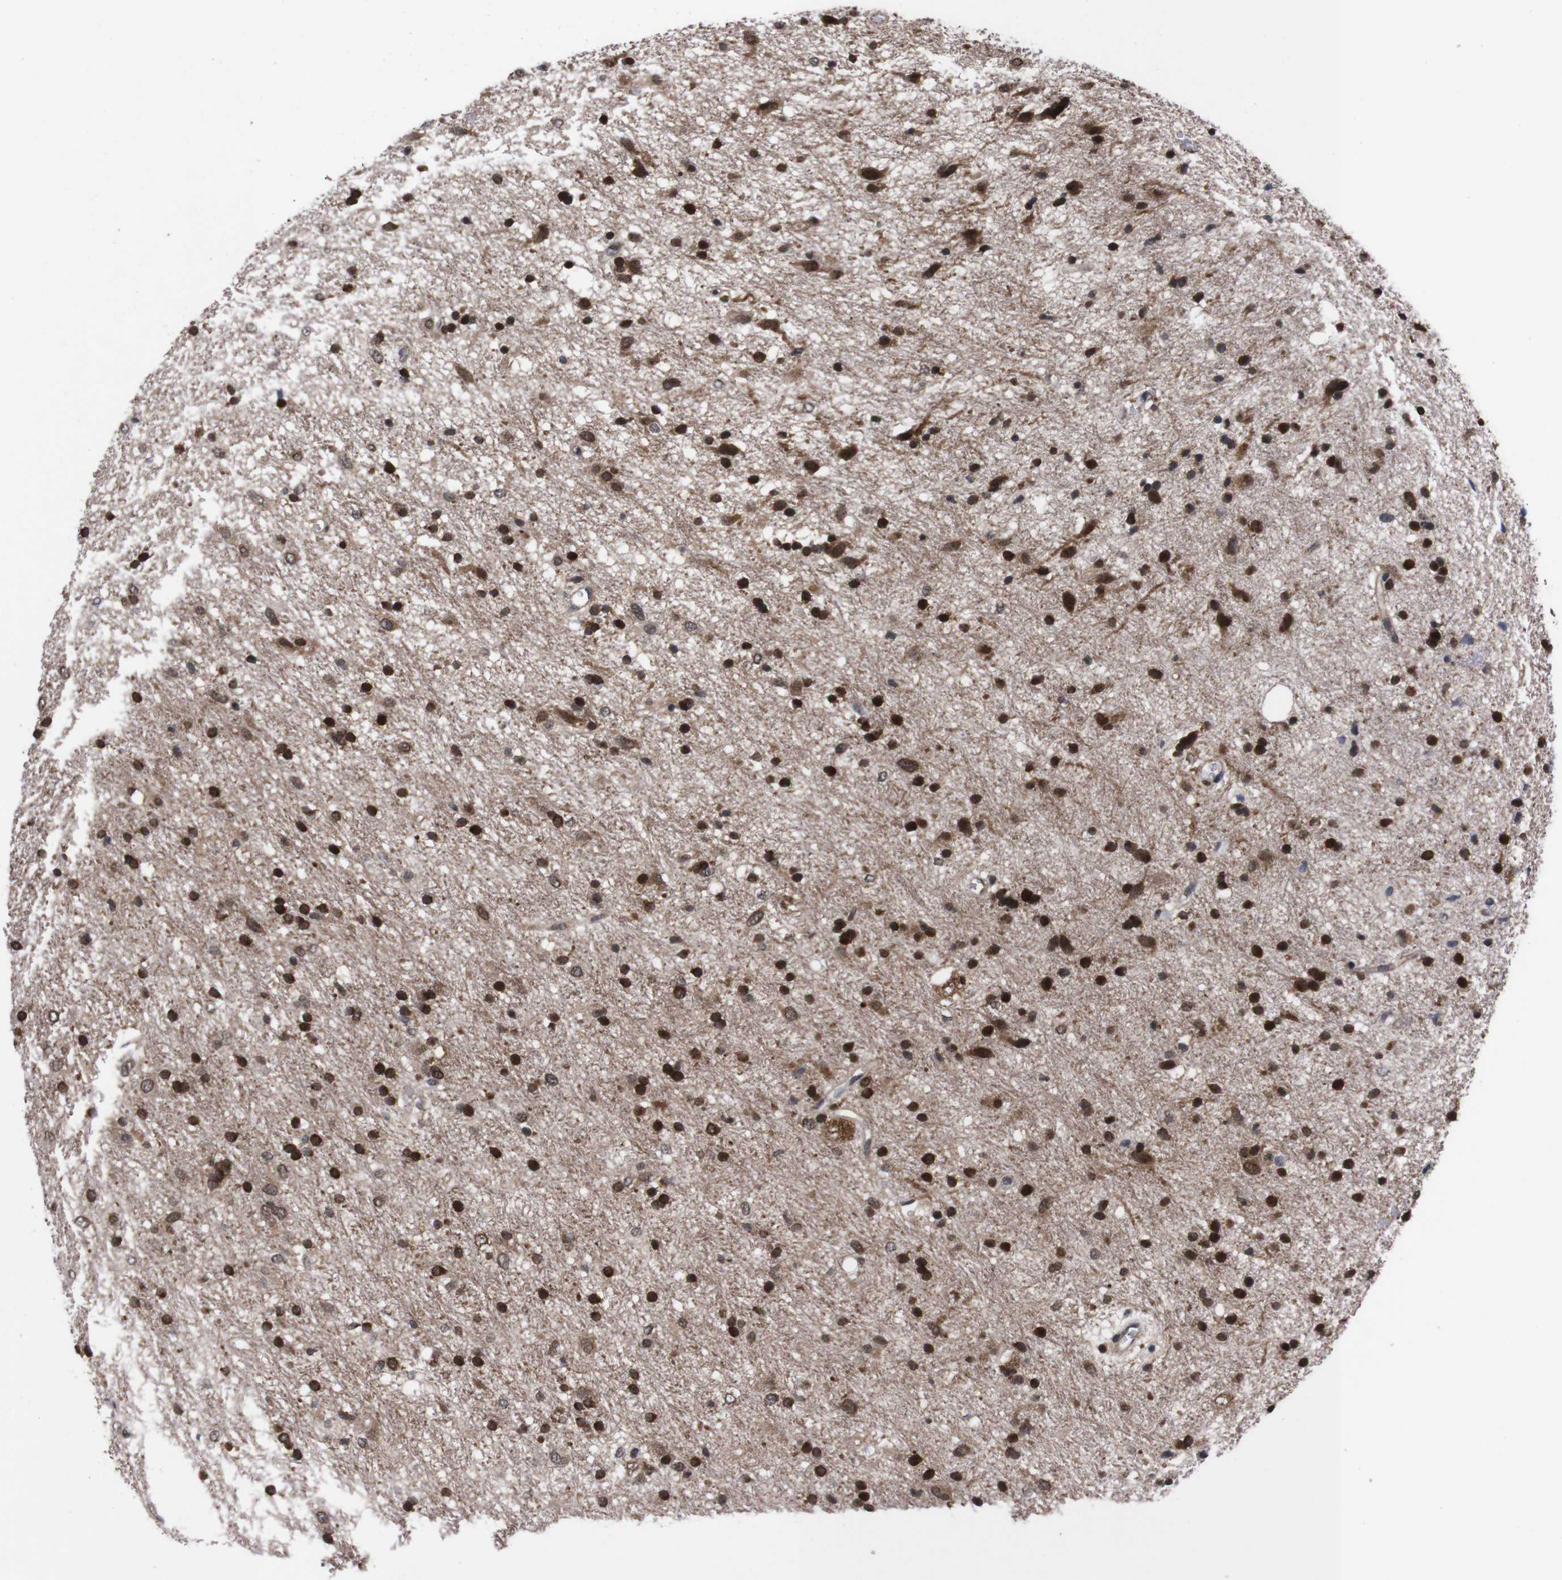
{"staining": {"intensity": "strong", "quantity": ">75%", "location": "nuclear"}, "tissue": "glioma", "cell_type": "Tumor cells", "image_type": "cancer", "snomed": [{"axis": "morphology", "description": "Glioma, malignant, Low grade"}, {"axis": "topography", "description": "Brain"}], "caption": "A micrograph of human low-grade glioma (malignant) stained for a protein displays strong nuclear brown staining in tumor cells.", "gene": "UBQLN2", "patient": {"sex": "male", "age": 77}}